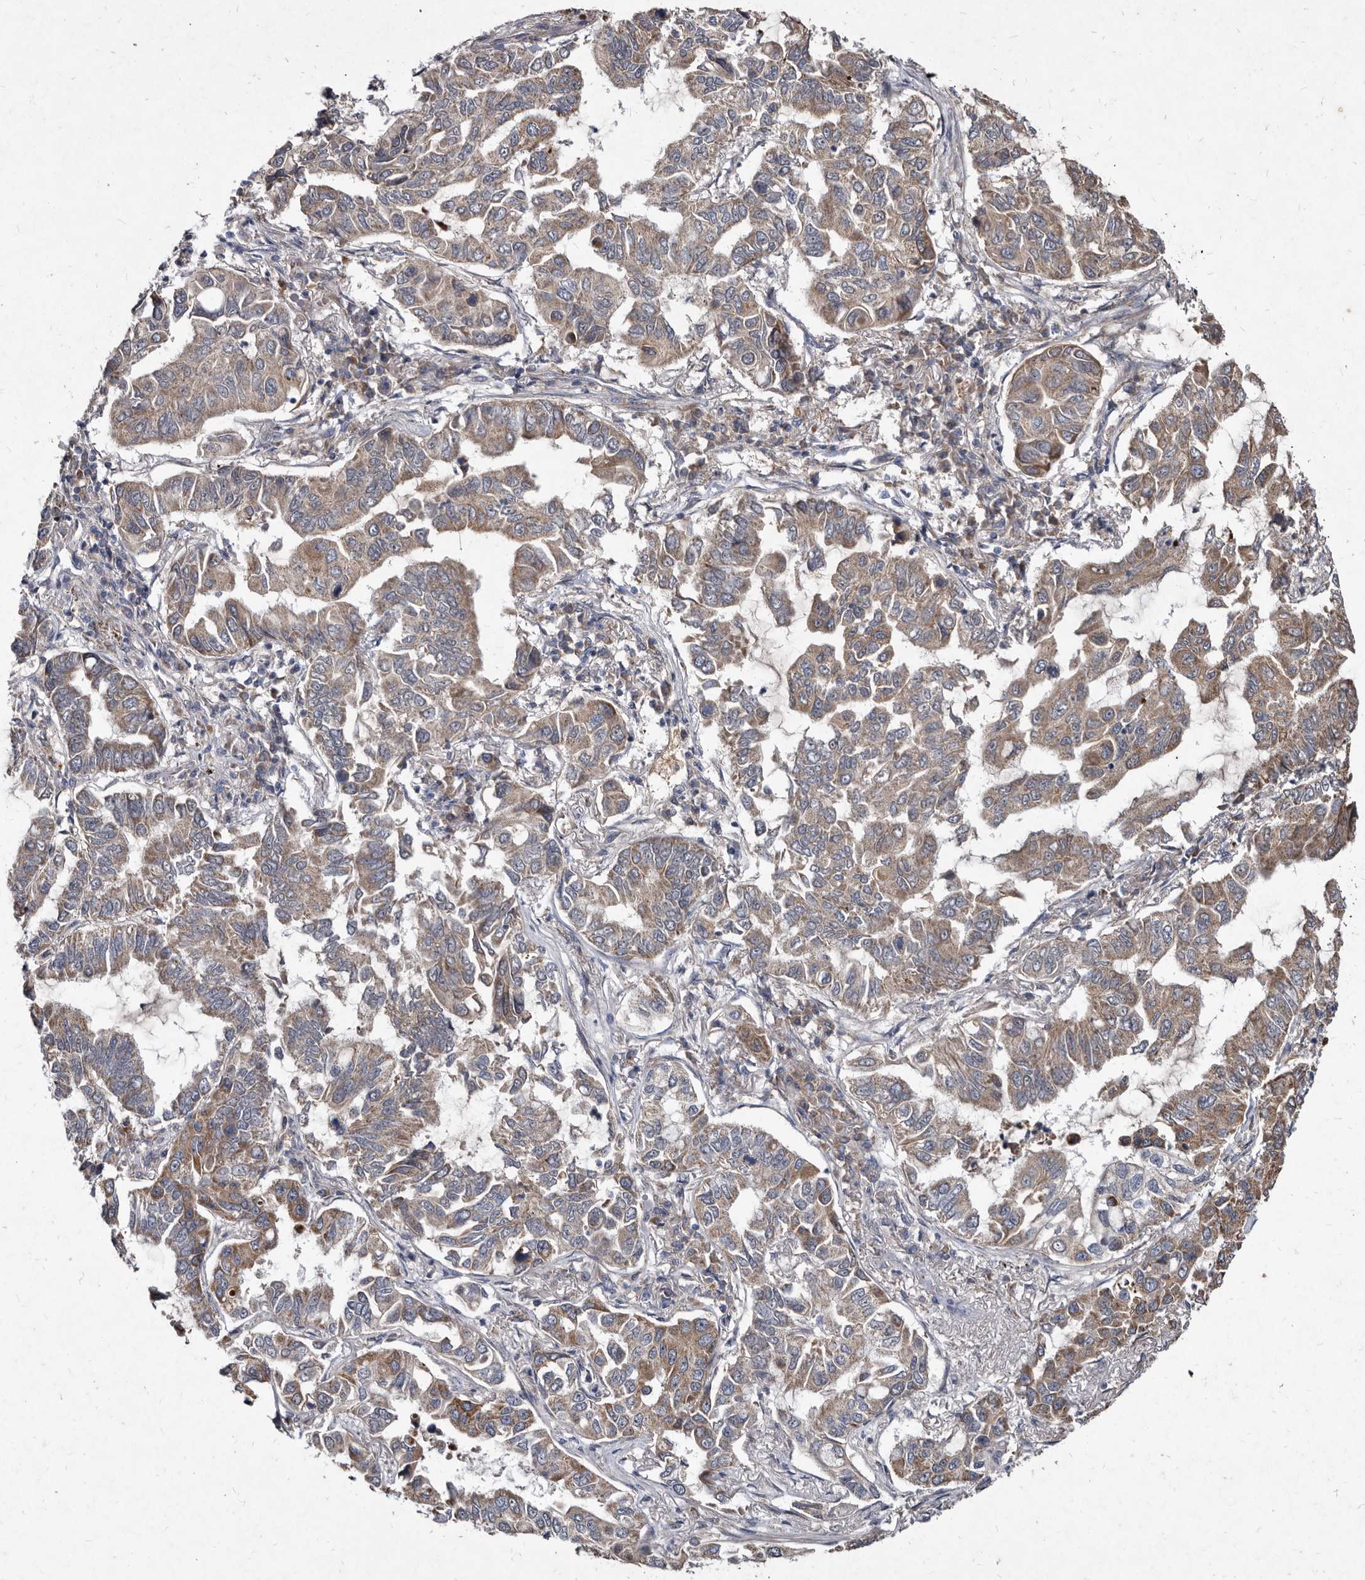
{"staining": {"intensity": "moderate", "quantity": ">75%", "location": "cytoplasmic/membranous"}, "tissue": "lung cancer", "cell_type": "Tumor cells", "image_type": "cancer", "snomed": [{"axis": "morphology", "description": "Adenocarcinoma, NOS"}, {"axis": "topography", "description": "Lung"}], "caption": "Lung cancer stained for a protein reveals moderate cytoplasmic/membranous positivity in tumor cells. (brown staining indicates protein expression, while blue staining denotes nuclei).", "gene": "YPEL3", "patient": {"sex": "male", "age": 64}}